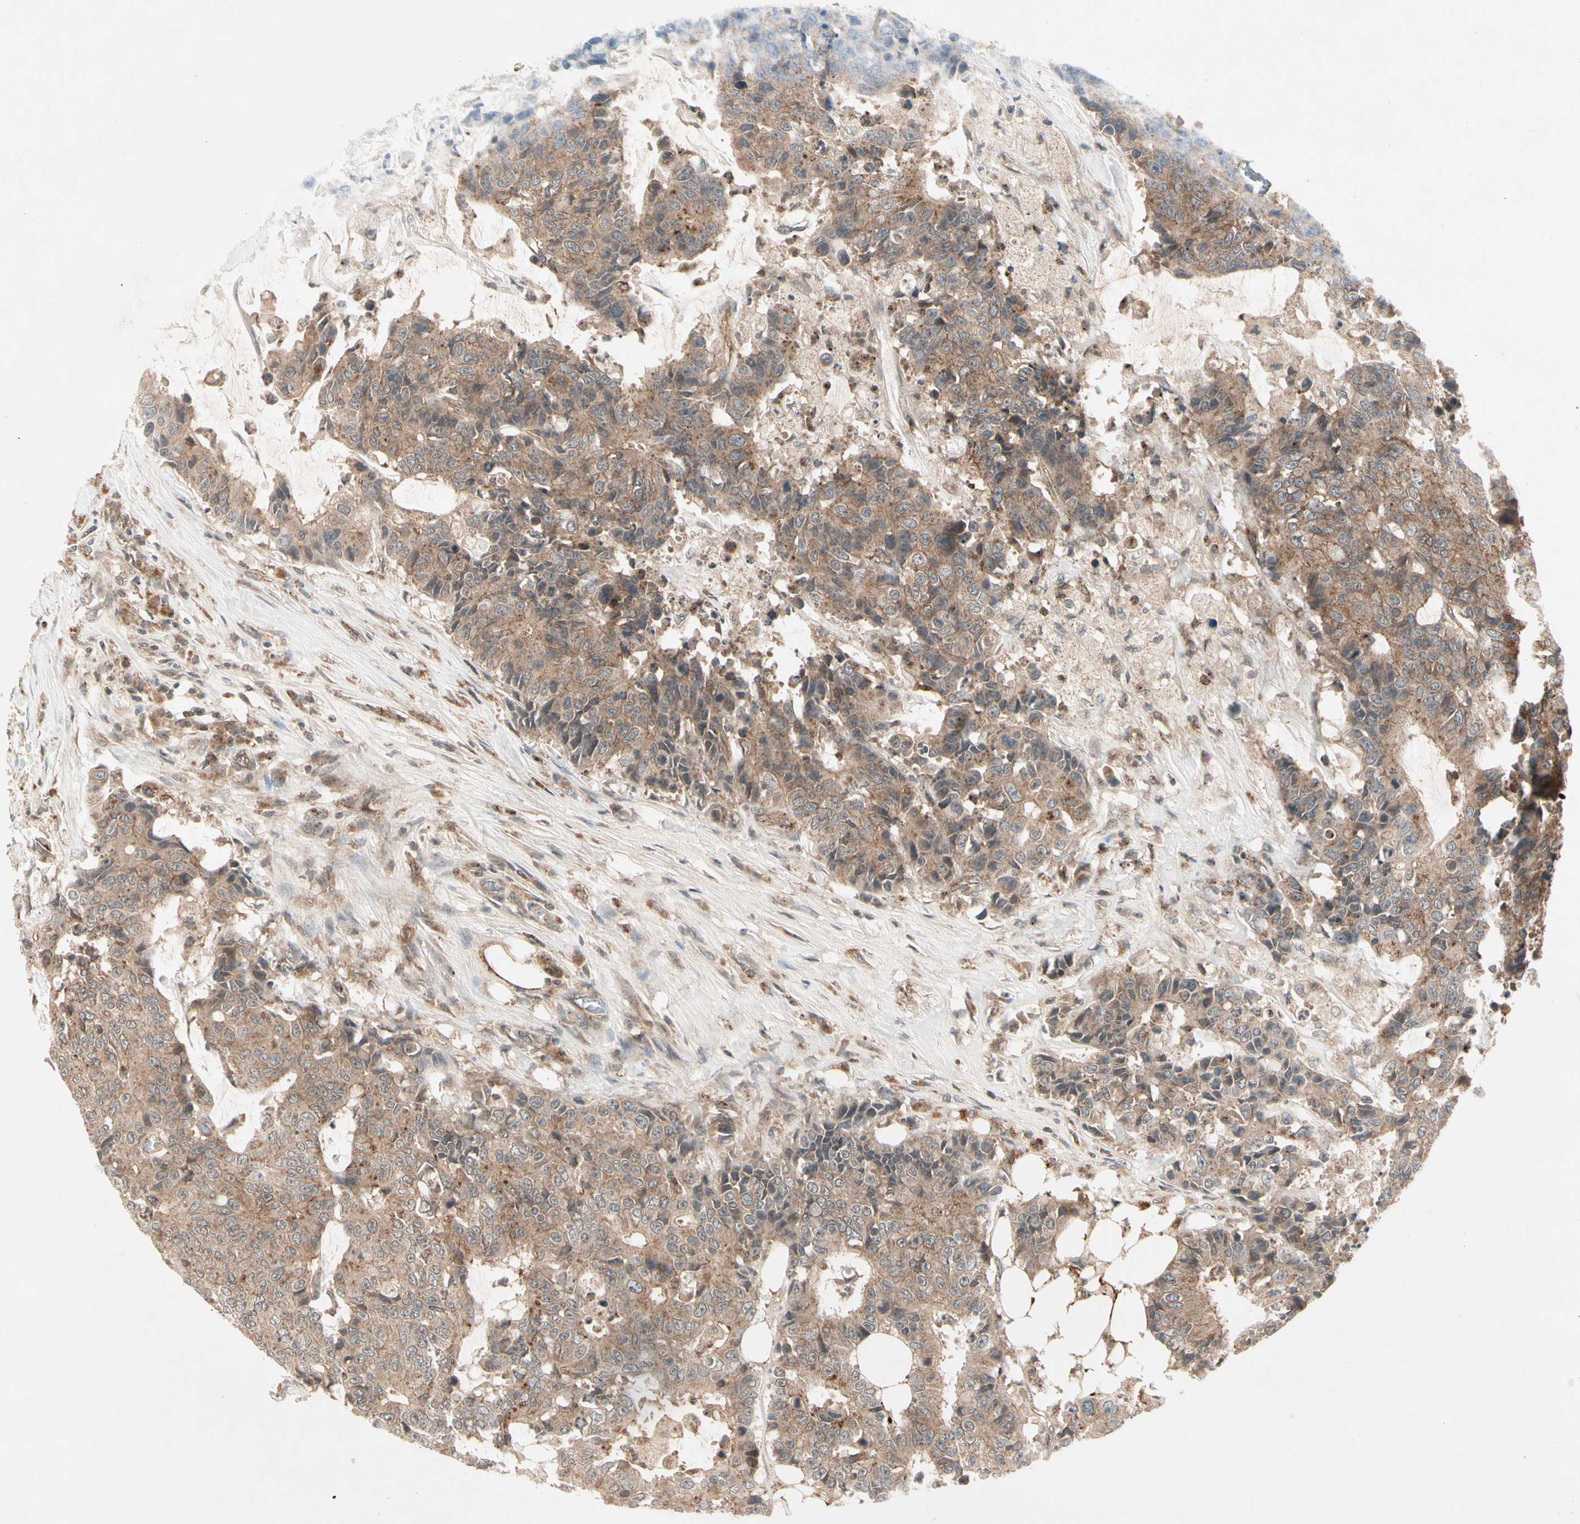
{"staining": {"intensity": "moderate", "quantity": ">75%", "location": "cytoplasmic/membranous"}, "tissue": "colorectal cancer", "cell_type": "Tumor cells", "image_type": "cancer", "snomed": [{"axis": "morphology", "description": "Adenocarcinoma, NOS"}, {"axis": "topography", "description": "Colon"}], "caption": "Brown immunohistochemical staining in human colorectal adenocarcinoma exhibits moderate cytoplasmic/membranous expression in approximately >75% of tumor cells.", "gene": "FLOT1", "patient": {"sex": "female", "age": 86}}